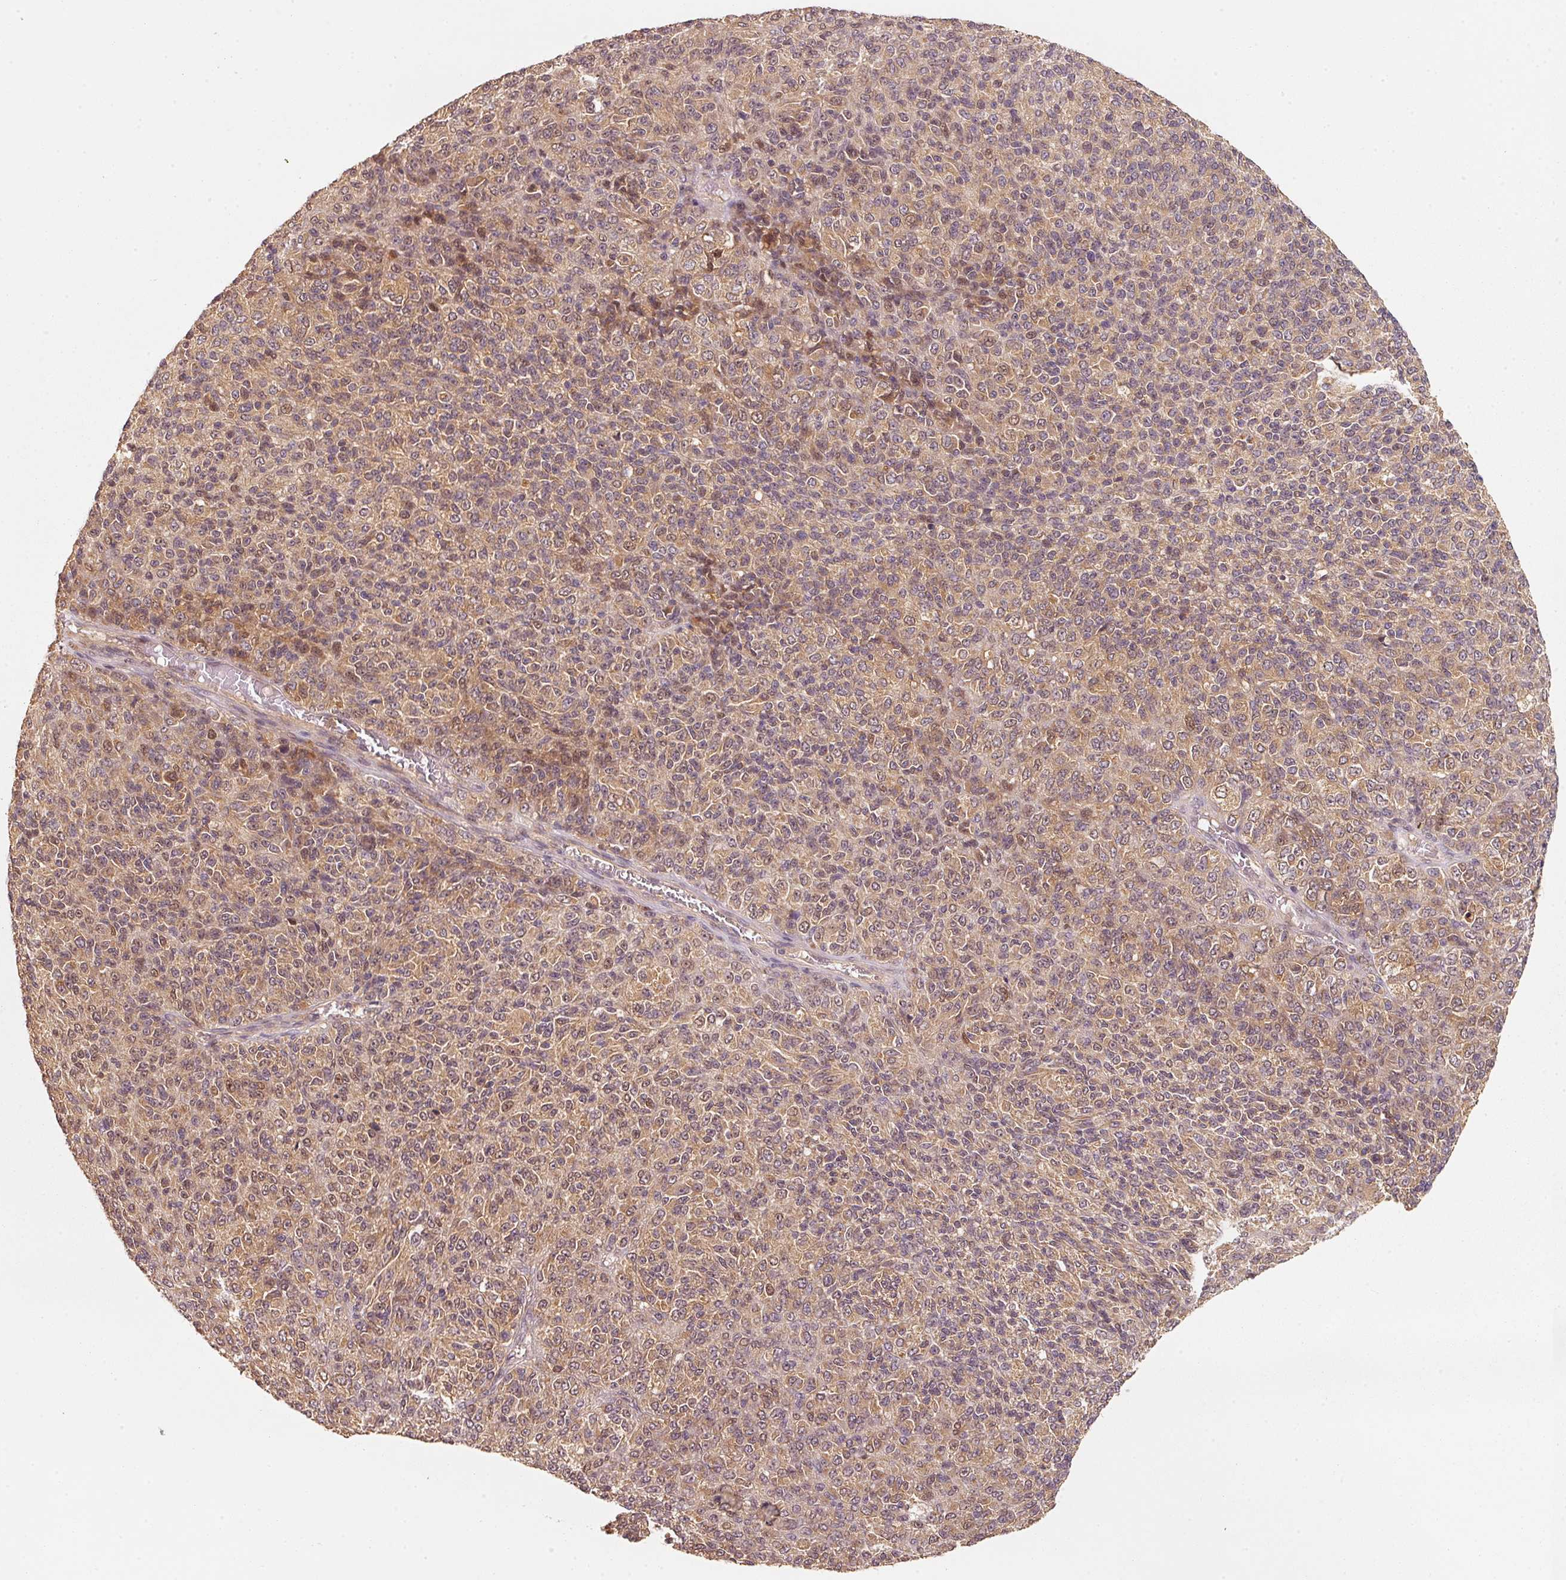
{"staining": {"intensity": "moderate", "quantity": ">75%", "location": "cytoplasmic/membranous,nuclear"}, "tissue": "melanoma", "cell_type": "Tumor cells", "image_type": "cancer", "snomed": [{"axis": "morphology", "description": "Malignant melanoma, Metastatic site"}, {"axis": "topography", "description": "Brain"}], "caption": "Protein staining of malignant melanoma (metastatic site) tissue displays moderate cytoplasmic/membranous and nuclear positivity in about >75% of tumor cells.", "gene": "RRAS2", "patient": {"sex": "female", "age": 56}}